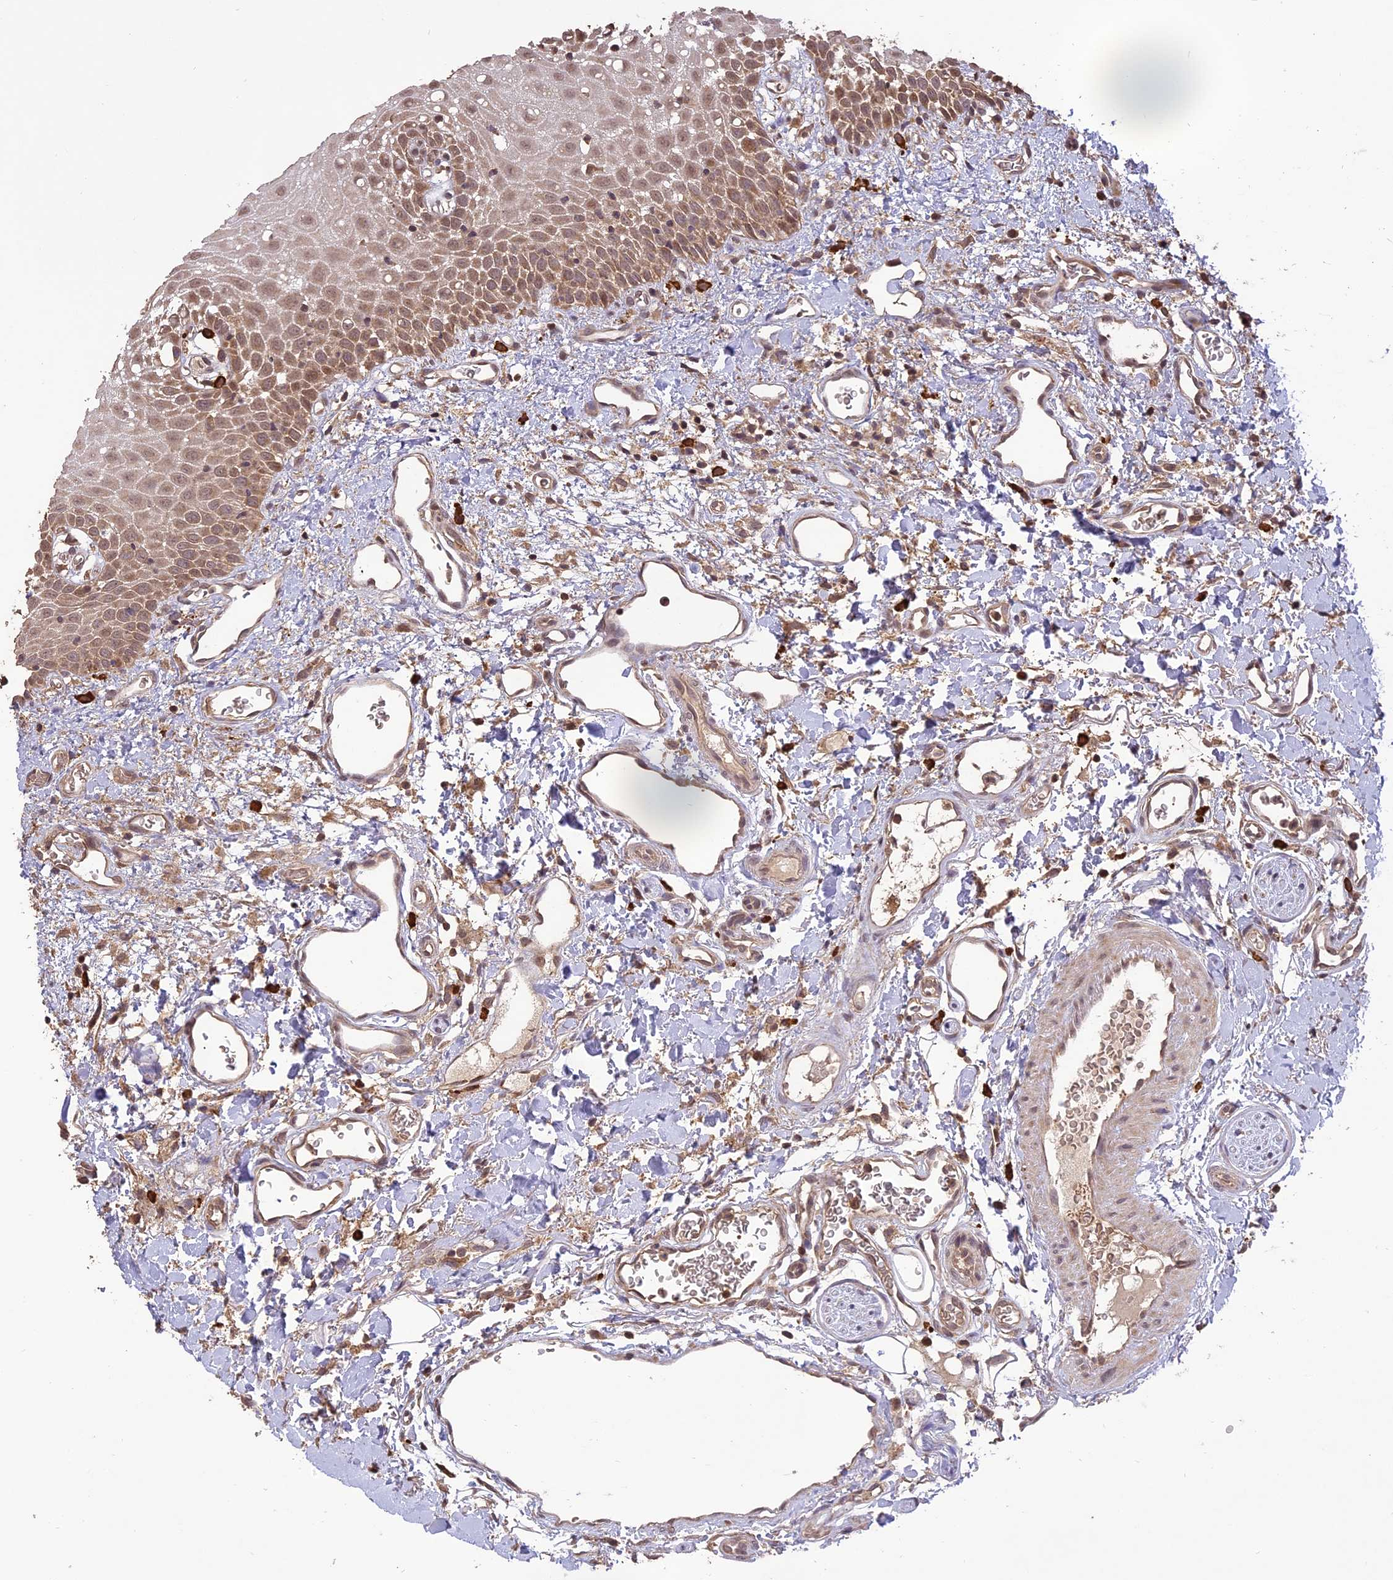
{"staining": {"intensity": "moderate", "quantity": "<25%", "location": "cytoplasmic/membranous"}, "tissue": "oral mucosa", "cell_type": "Squamous epithelial cells", "image_type": "normal", "snomed": [{"axis": "morphology", "description": "Normal tissue, NOS"}, {"axis": "topography", "description": "Oral tissue"}], "caption": "Protein staining of normal oral mucosa reveals moderate cytoplasmic/membranous expression in approximately <25% of squamous epithelial cells.", "gene": "TIGD7", "patient": {"sex": "female", "age": 70}}